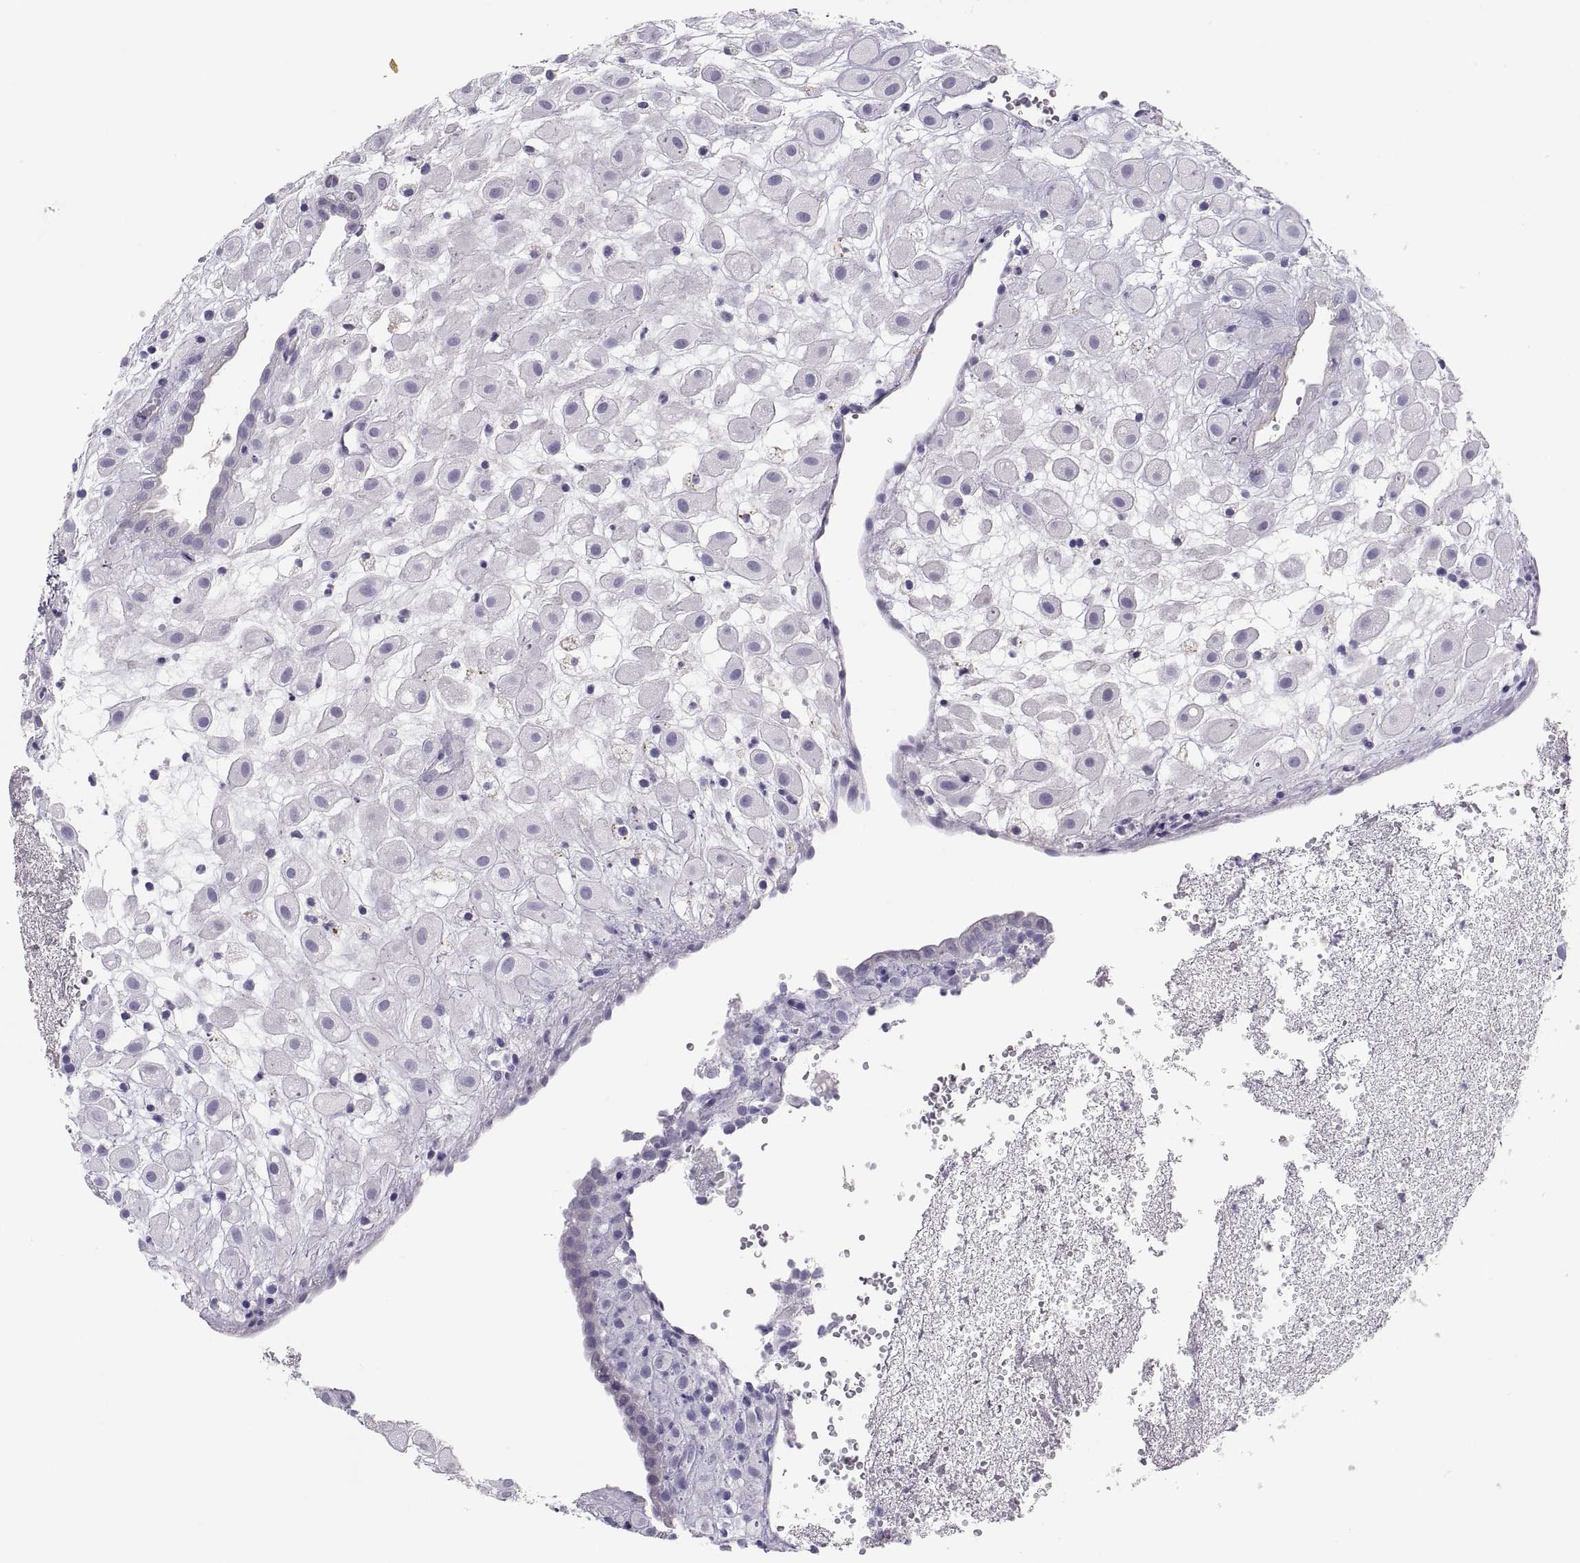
{"staining": {"intensity": "negative", "quantity": "none", "location": "none"}, "tissue": "placenta", "cell_type": "Decidual cells", "image_type": "normal", "snomed": [{"axis": "morphology", "description": "Normal tissue, NOS"}, {"axis": "topography", "description": "Placenta"}], "caption": "A micrograph of human placenta is negative for staining in decidual cells. The staining was performed using DAB (3,3'-diaminobenzidine) to visualize the protein expression in brown, while the nuclei were stained in blue with hematoxylin (Magnification: 20x).", "gene": "MAGEB2", "patient": {"sex": "female", "age": 24}}